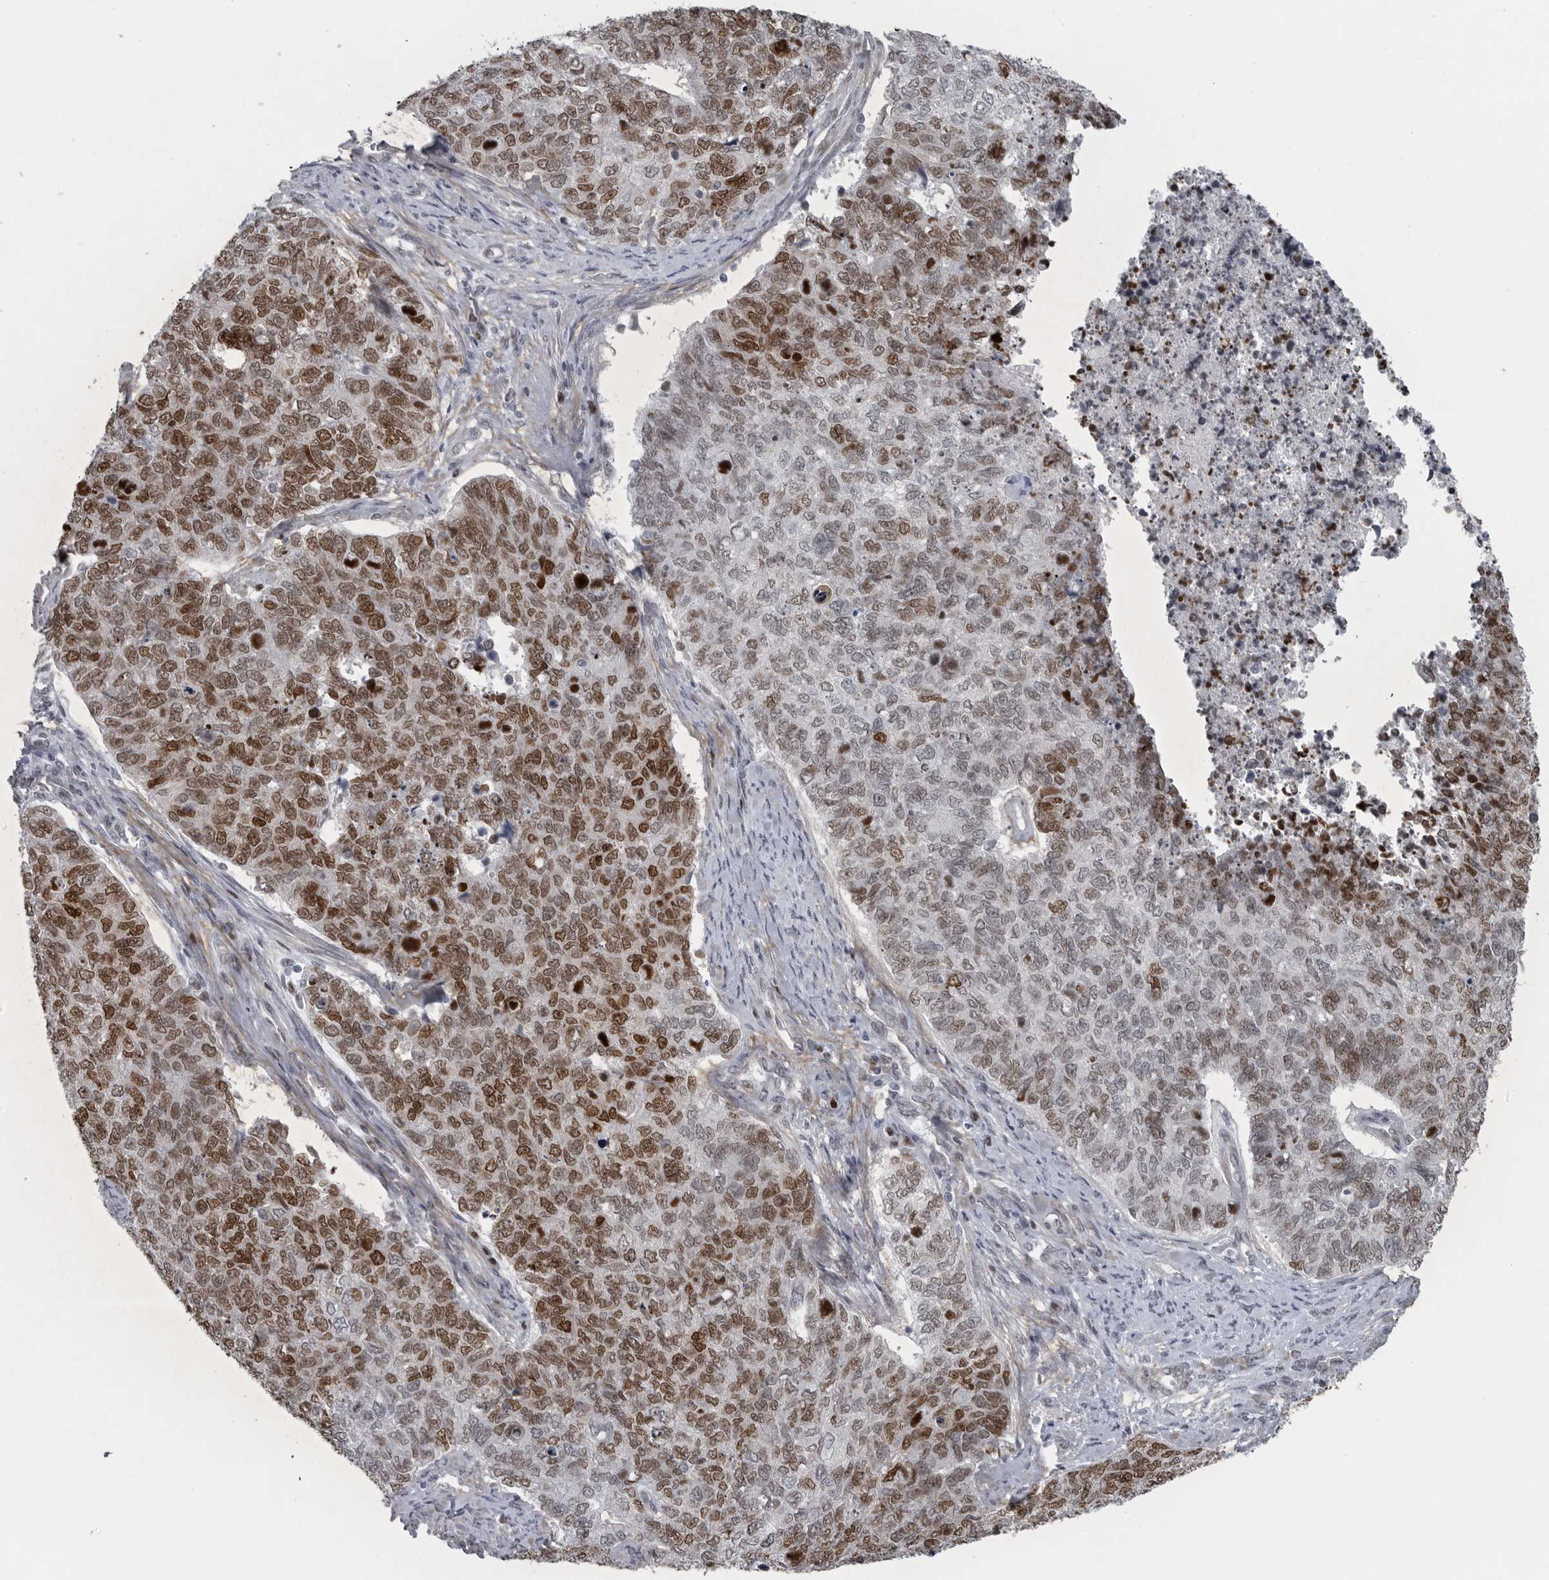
{"staining": {"intensity": "moderate", "quantity": ">75%", "location": "nuclear"}, "tissue": "cervical cancer", "cell_type": "Tumor cells", "image_type": "cancer", "snomed": [{"axis": "morphology", "description": "Squamous cell carcinoma, NOS"}, {"axis": "topography", "description": "Cervix"}], "caption": "This is an image of immunohistochemistry staining of cervical cancer, which shows moderate expression in the nuclear of tumor cells.", "gene": "HMGN3", "patient": {"sex": "female", "age": 63}}